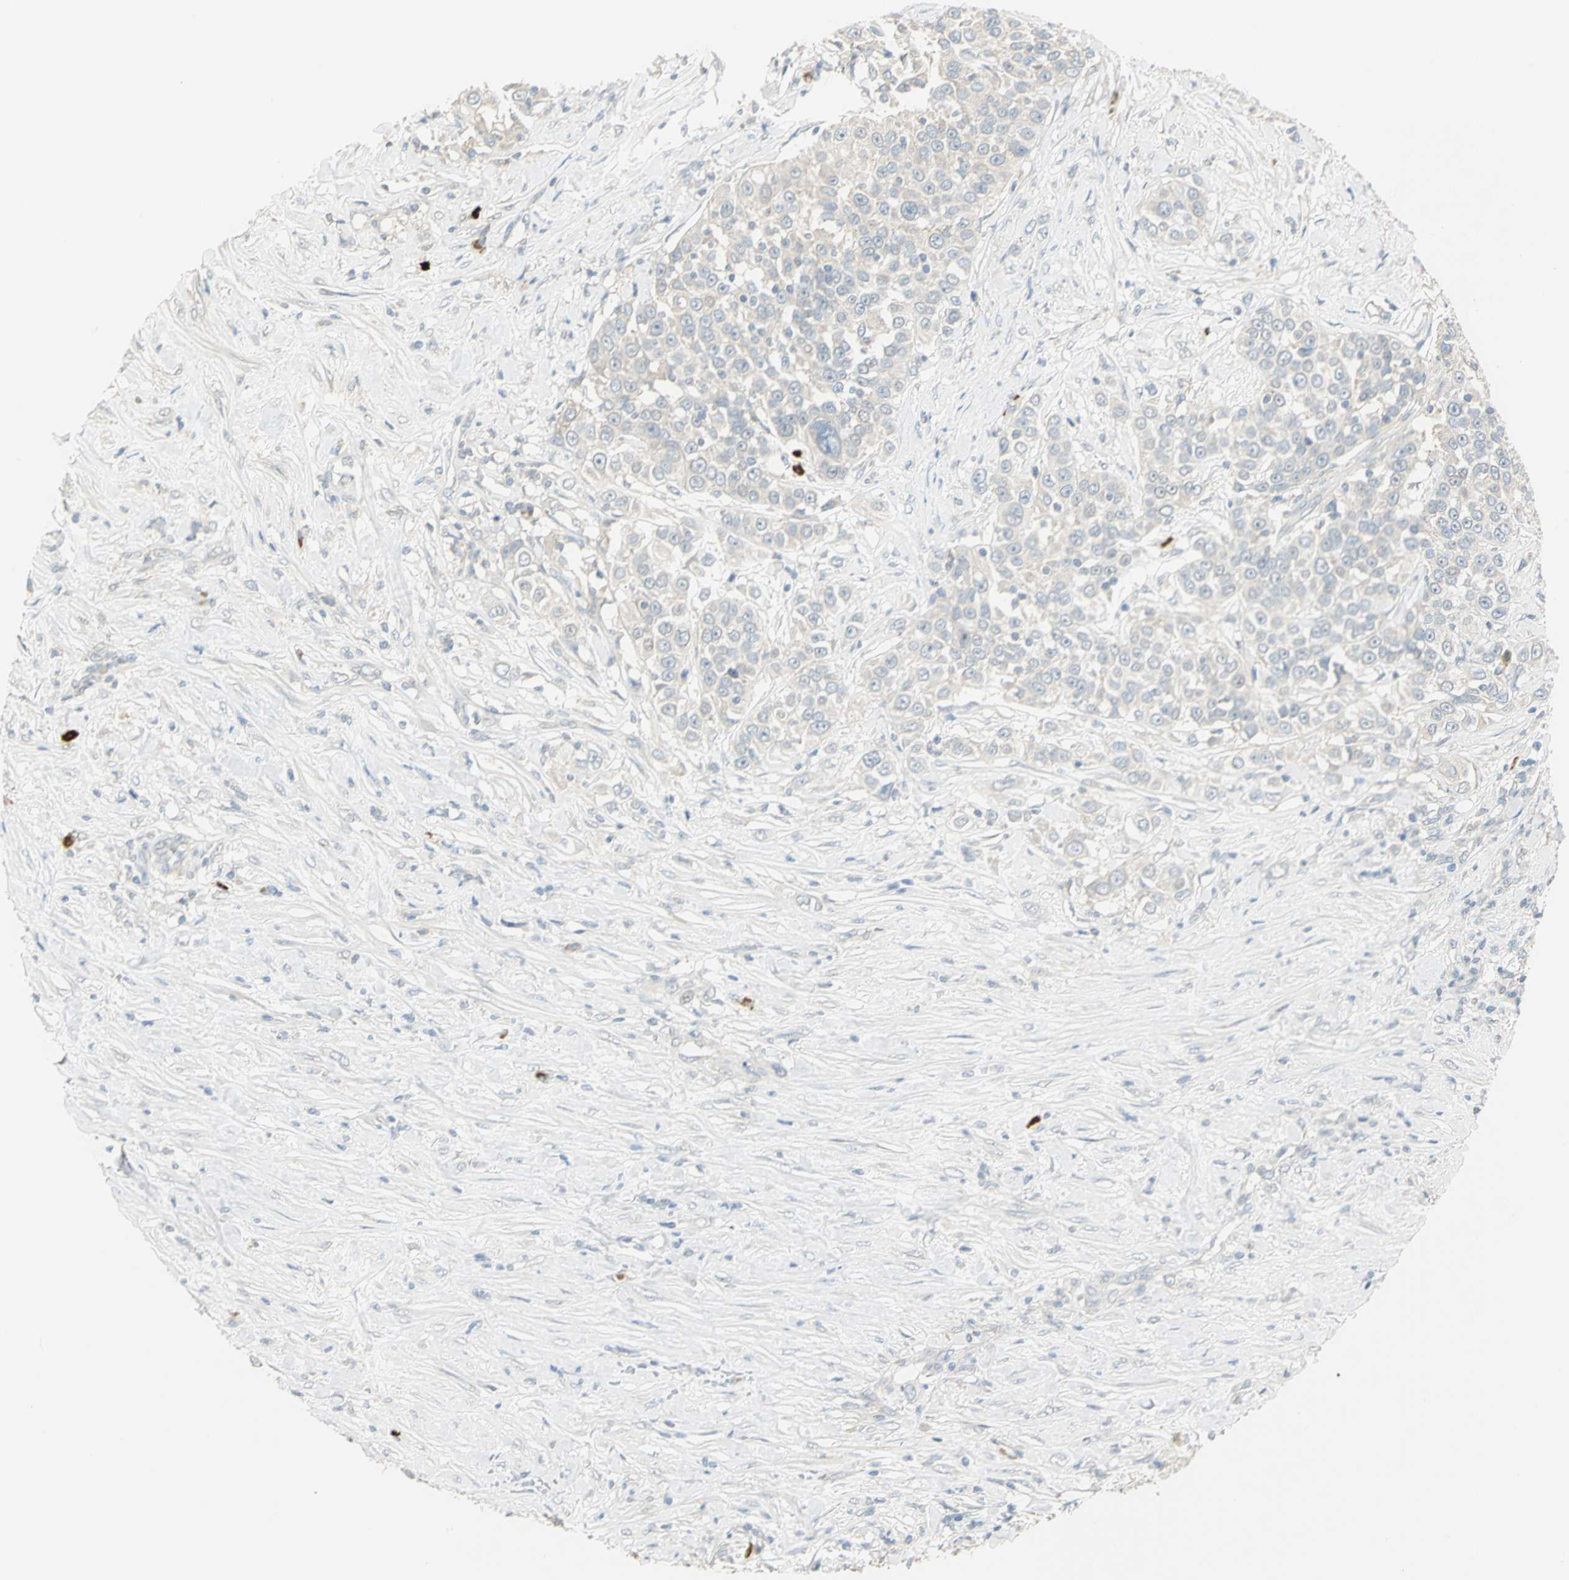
{"staining": {"intensity": "weak", "quantity": "<25%", "location": "cytoplasmic/membranous"}, "tissue": "urothelial cancer", "cell_type": "Tumor cells", "image_type": "cancer", "snomed": [{"axis": "morphology", "description": "Urothelial carcinoma, High grade"}, {"axis": "topography", "description": "Urinary bladder"}], "caption": "A photomicrograph of human urothelial cancer is negative for staining in tumor cells.", "gene": "PROC", "patient": {"sex": "female", "age": 80}}